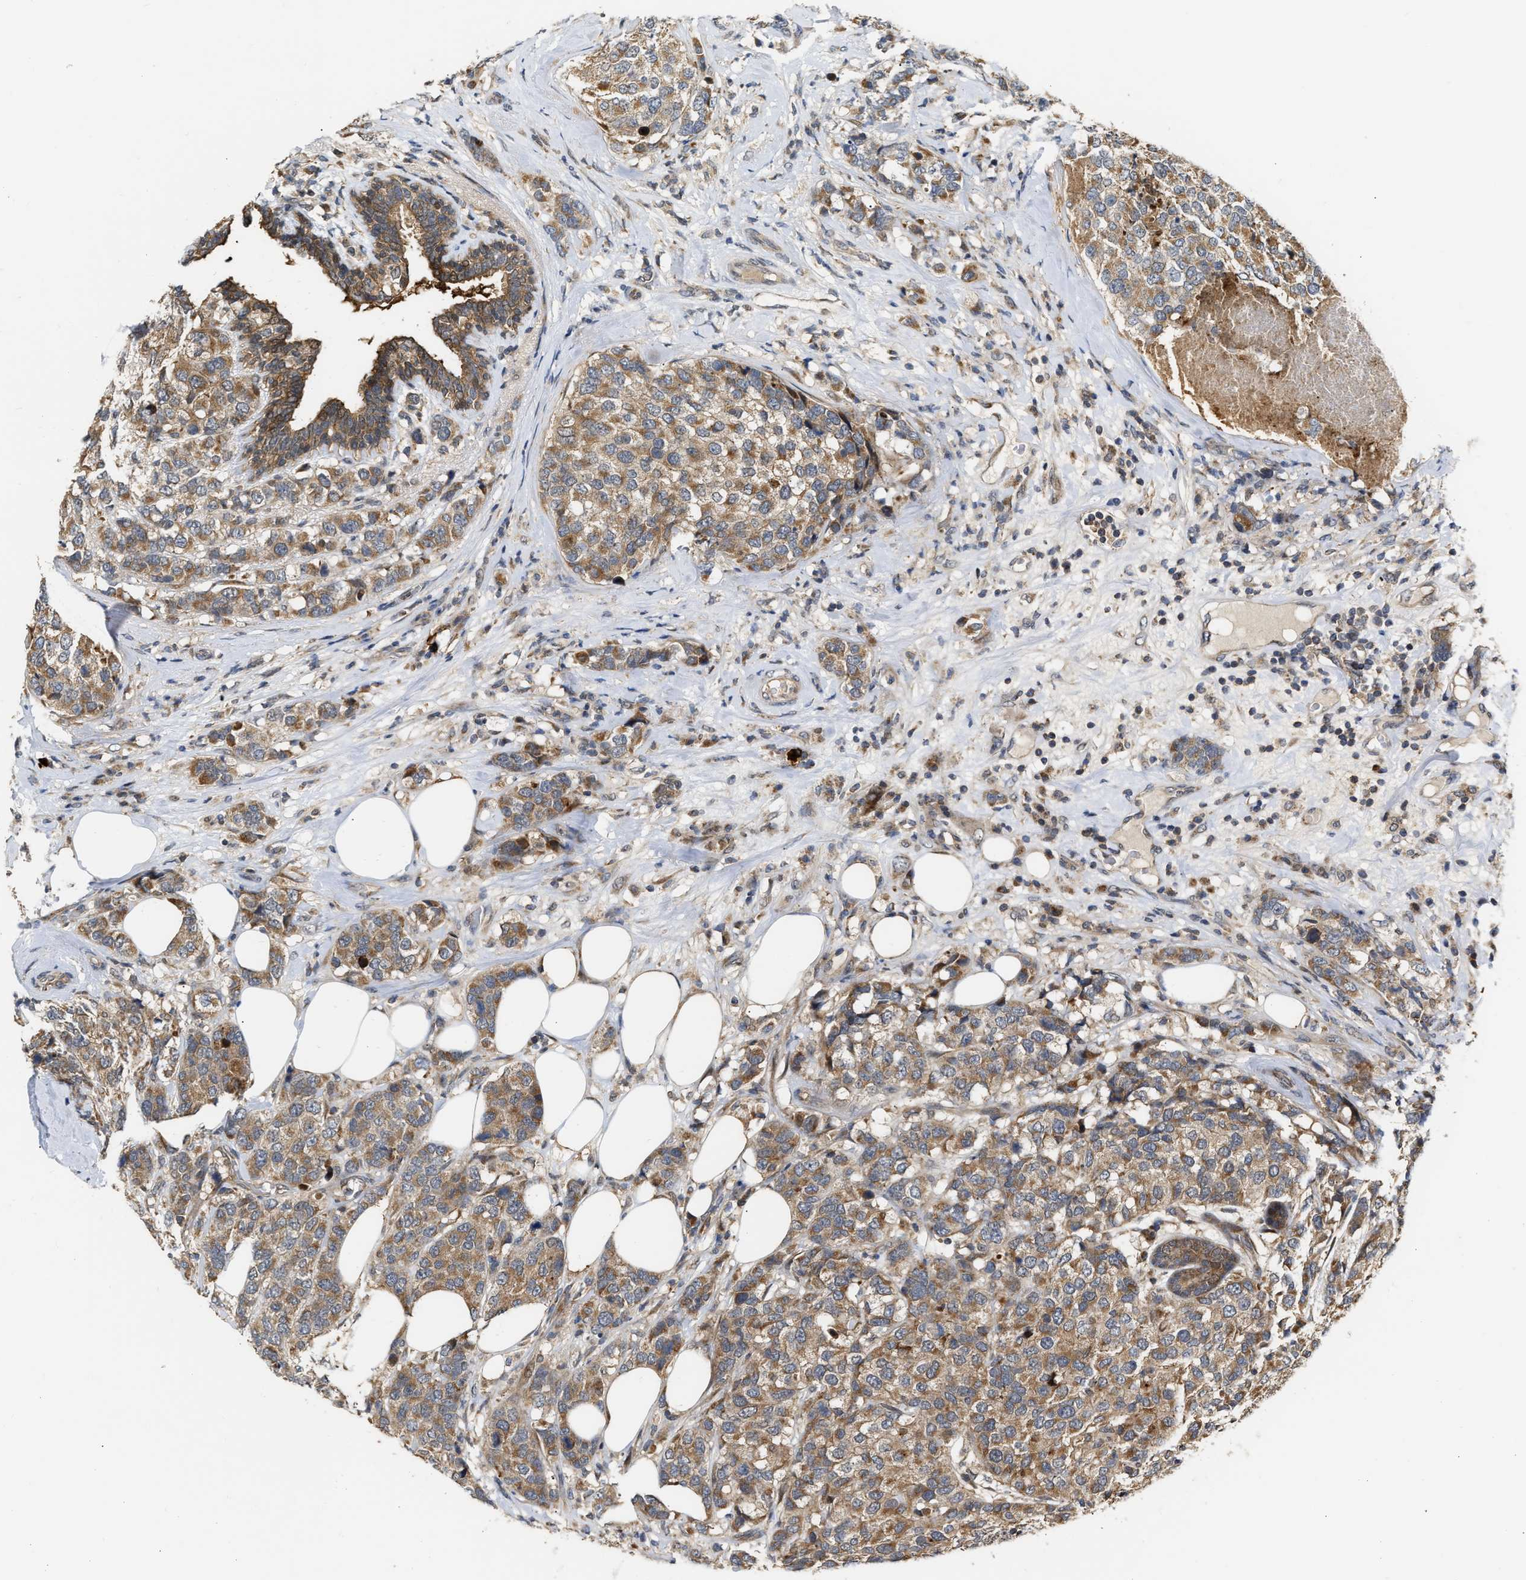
{"staining": {"intensity": "moderate", "quantity": ">75%", "location": "cytoplasmic/membranous"}, "tissue": "breast cancer", "cell_type": "Tumor cells", "image_type": "cancer", "snomed": [{"axis": "morphology", "description": "Lobular carcinoma"}, {"axis": "topography", "description": "Breast"}], "caption": "This is a micrograph of immunohistochemistry staining of breast cancer (lobular carcinoma), which shows moderate staining in the cytoplasmic/membranous of tumor cells.", "gene": "EXTL2", "patient": {"sex": "female", "age": 59}}